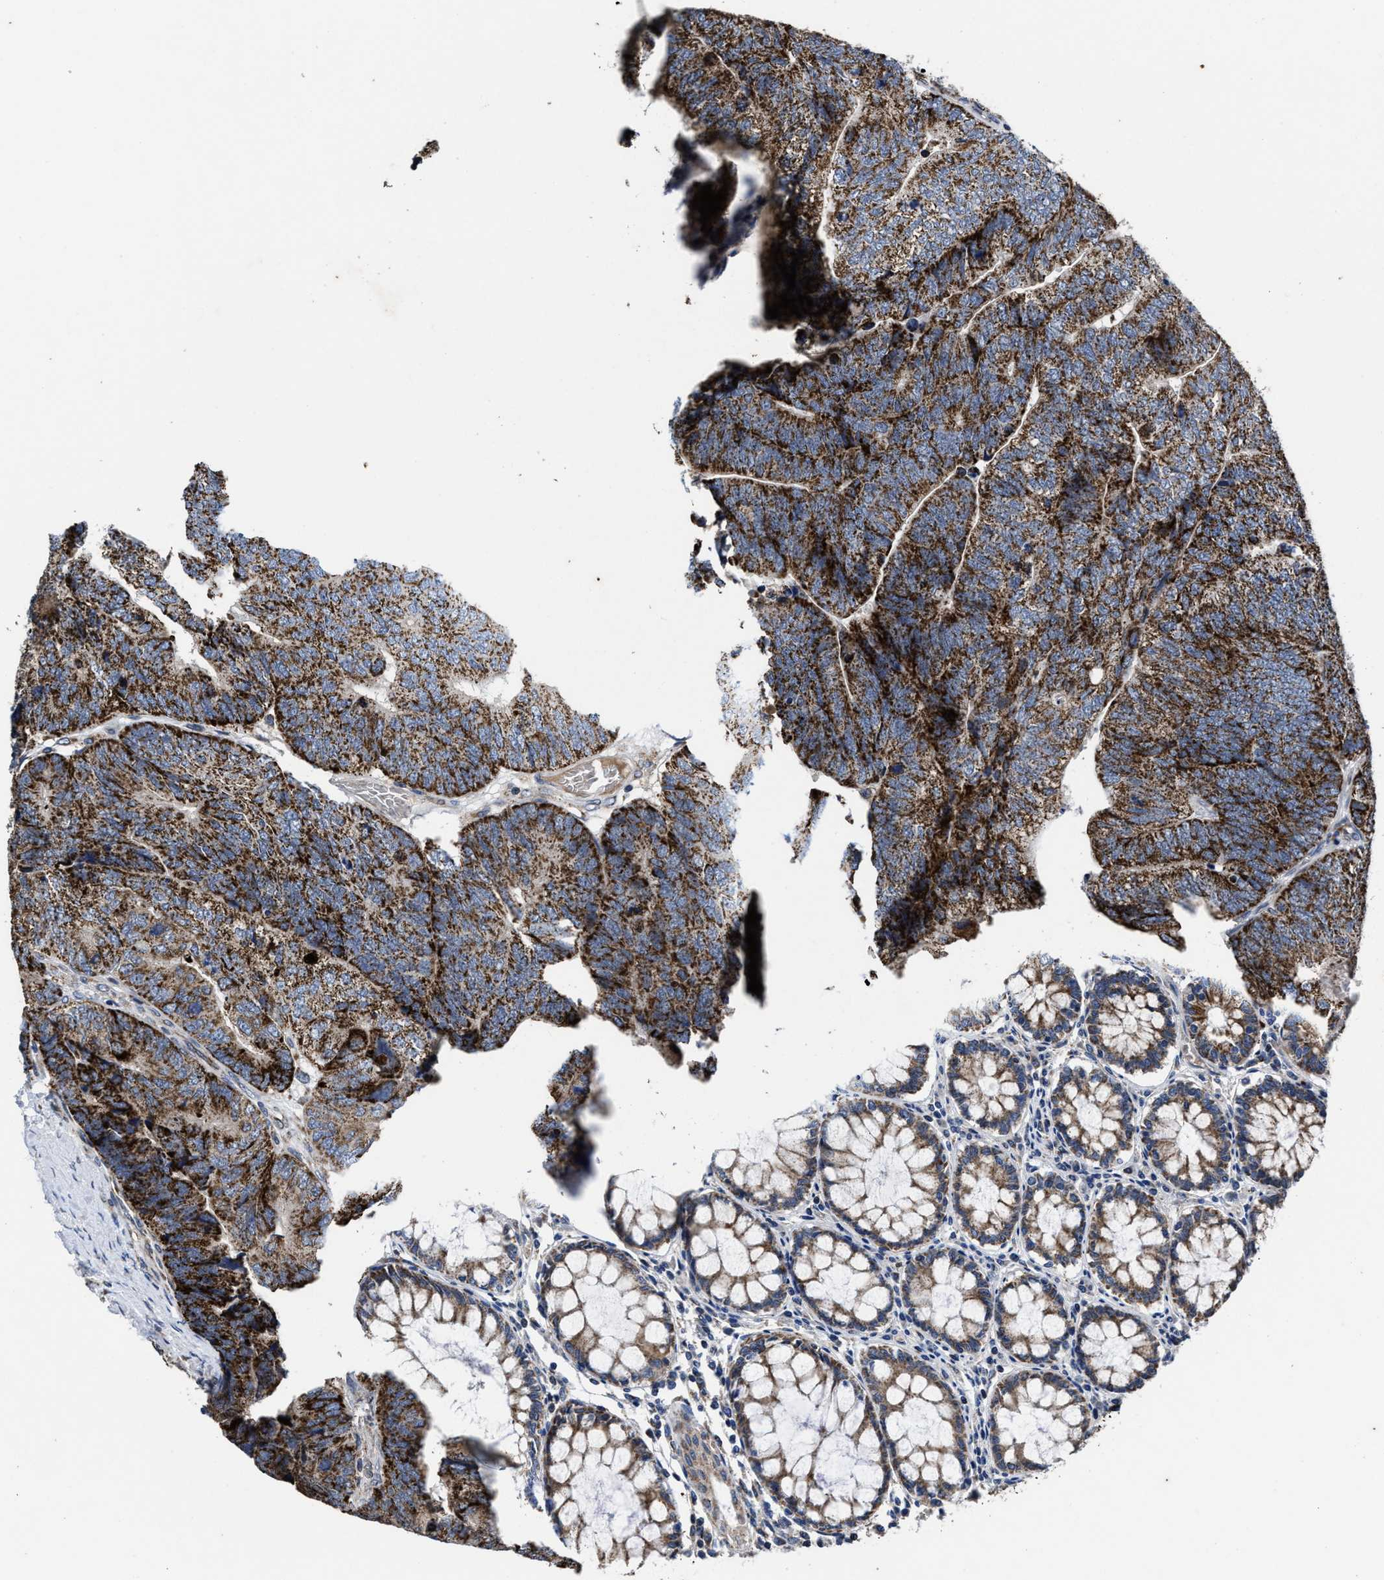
{"staining": {"intensity": "strong", "quantity": ">75%", "location": "cytoplasmic/membranous"}, "tissue": "colorectal cancer", "cell_type": "Tumor cells", "image_type": "cancer", "snomed": [{"axis": "morphology", "description": "Normal tissue, NOS"}, {"axis": "morphology", "description": "Adenocarcinoma, NOS"}, {"axis": "topography", "description": "Rectum"}], "caption": "Protein expression by immunohistochemistry (IHC) reveals strong cytoplasmic/membranous expression in approximately >75% of tumor cells in colorectal cancer.", "gene": "CACNA1D", "patient": {"sex": "female", "age": 66}}